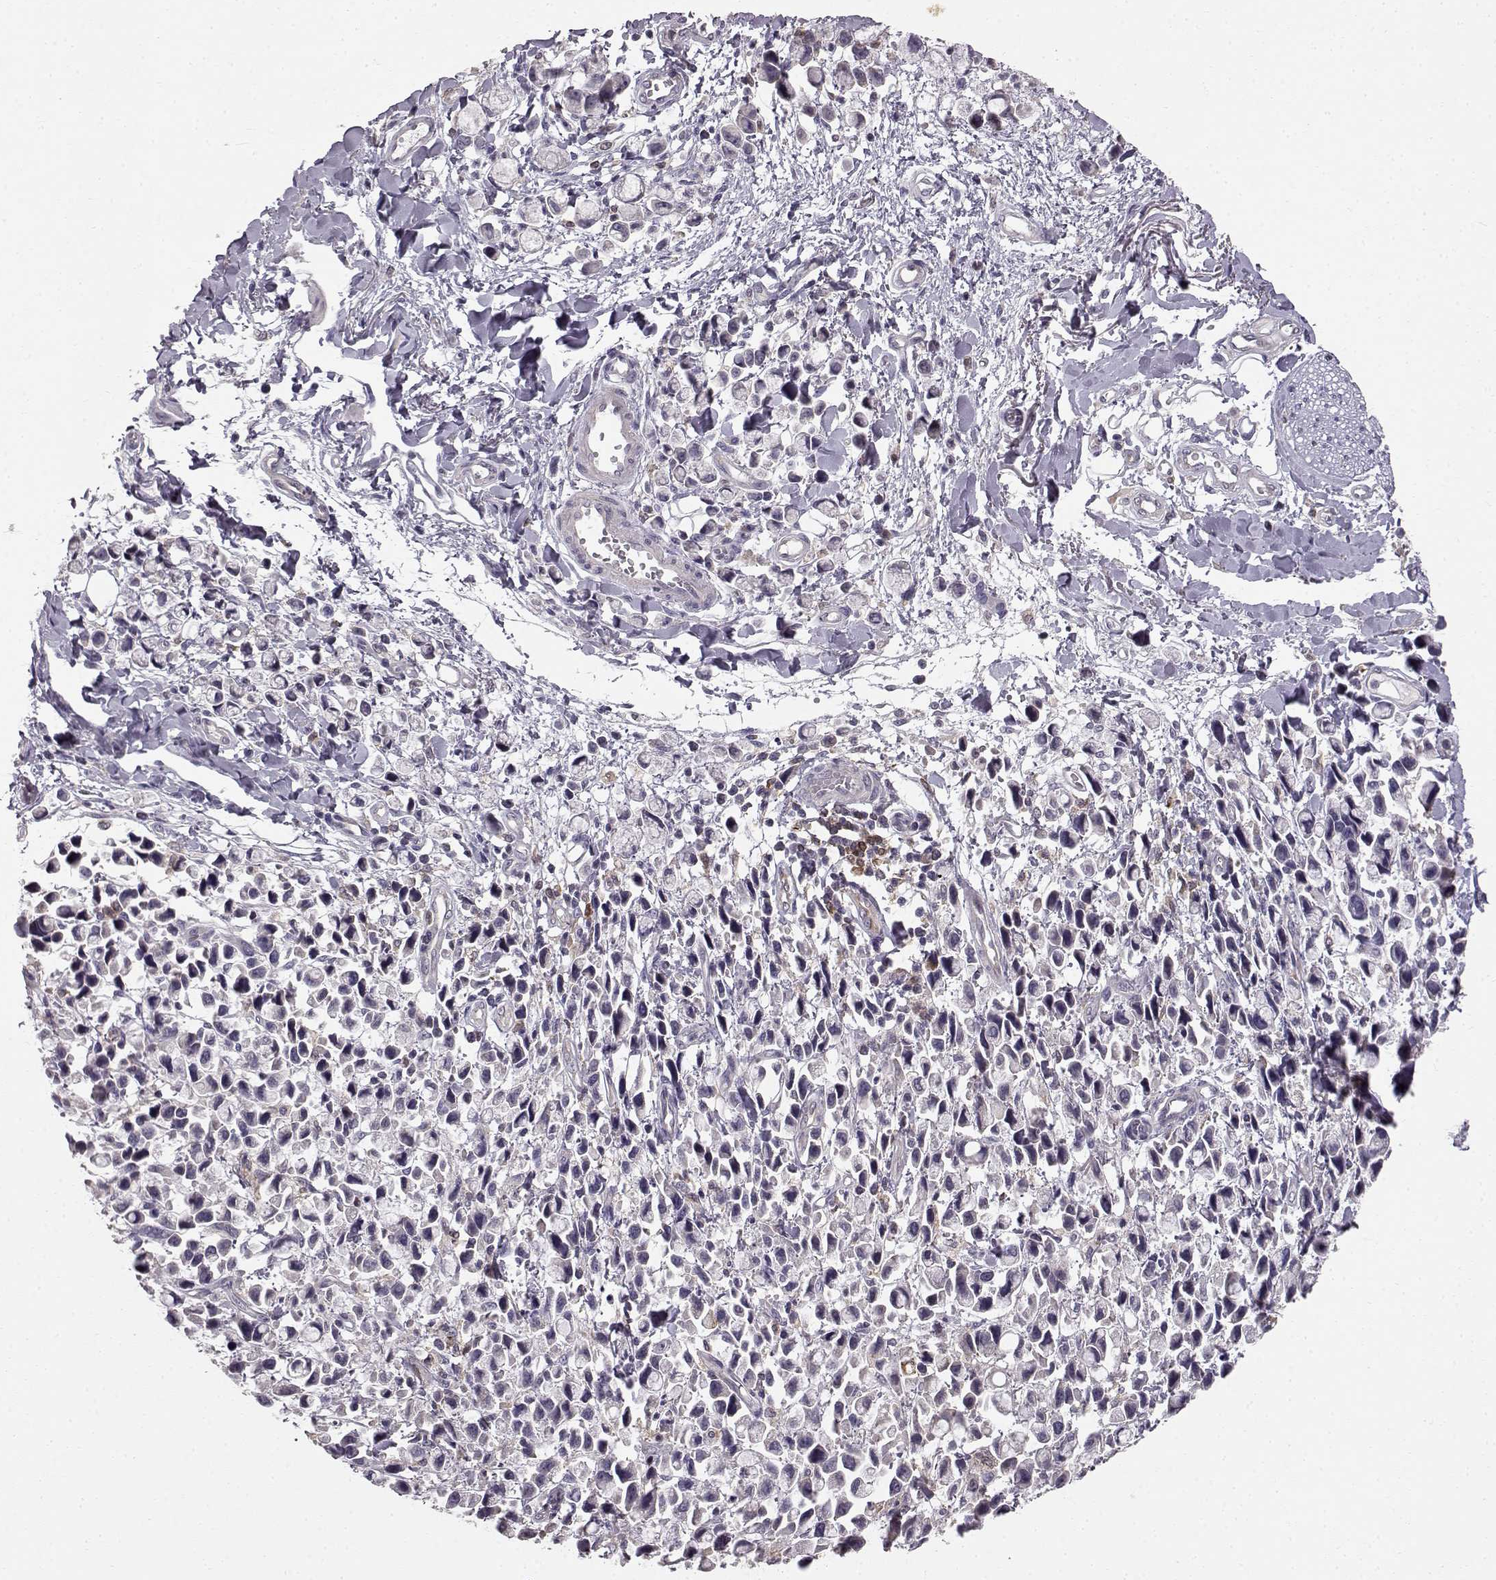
{"staining": {"intensity": "negative", "quantity": "none", "location": "none"}, "tissue": "stomach cancer", "cell_type": "Tumor cells", "image_type": "cancer", "snomed": [{"axis": "morphology", "description": "Adenocarcinoma, NOS"}, {"axis": "topography", "description": "Stomach"}], "caption": "IHC micrograph of human stomach cancer stained for a protein (brown), which exhibits no expression in tumor cells.", "gene": "SPAG17", "patient": {"sex": "female", "age": 81}}